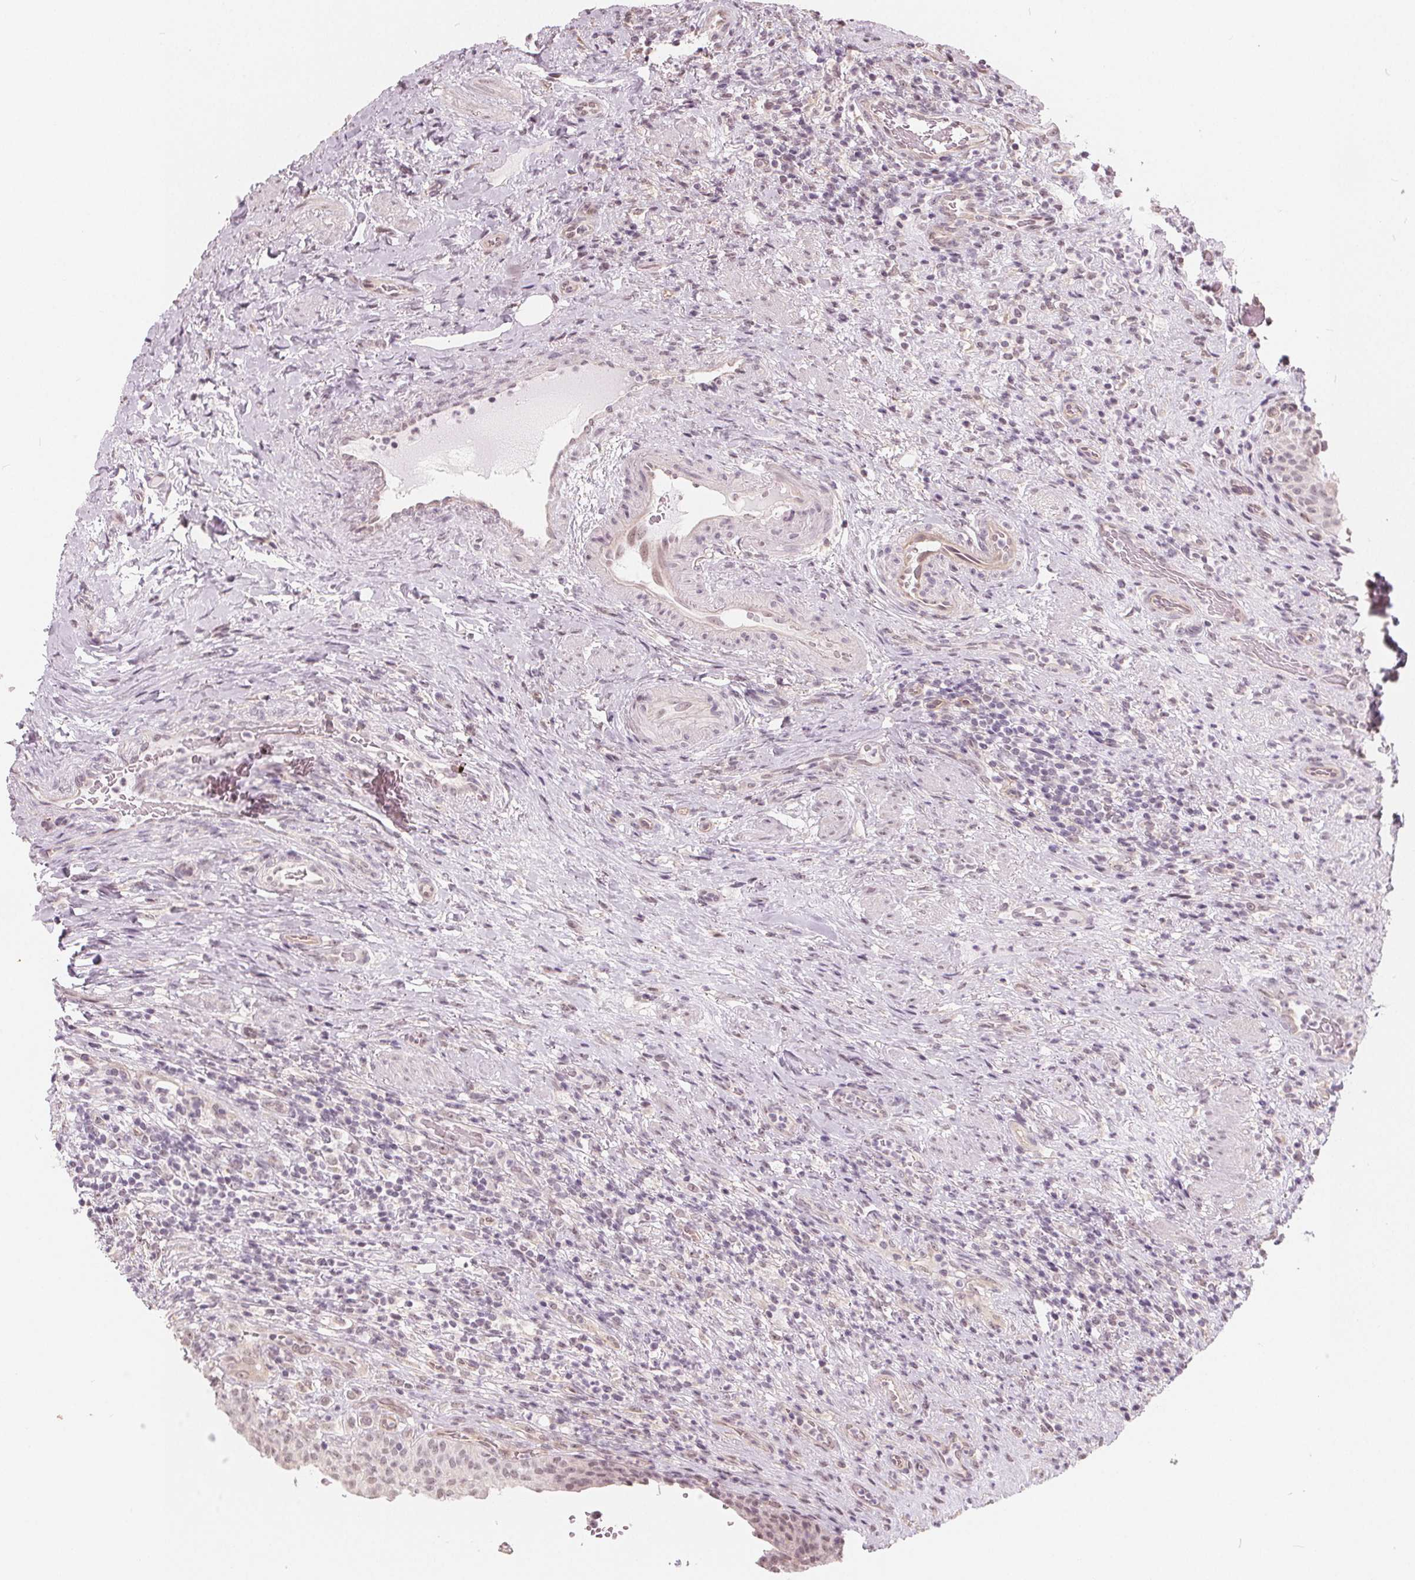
{"staining": {"intensity": "weak", "quantity": "25%-75%", "location": "nuclear"}, "tissue": "urinary bladder", "cell_type": "Urothelial cells", "image_type": "normal", "snomed": [{"axis": "morphology", "description": "Normal tissue, NOS"}, {"axis": "topography", "description": "Urinary bladder"}, {"axis": "topography", "description": "Peripheral nerve tissue"}], "caption": "Protein expression by immunohistochemistry (IHC) exhibits weak nuclear staining in approximately 25%-75% of urothelial cells in benign urinary bladder.", "gene": "NUP210L", "patient": {"sex": "male", "age": 66}}